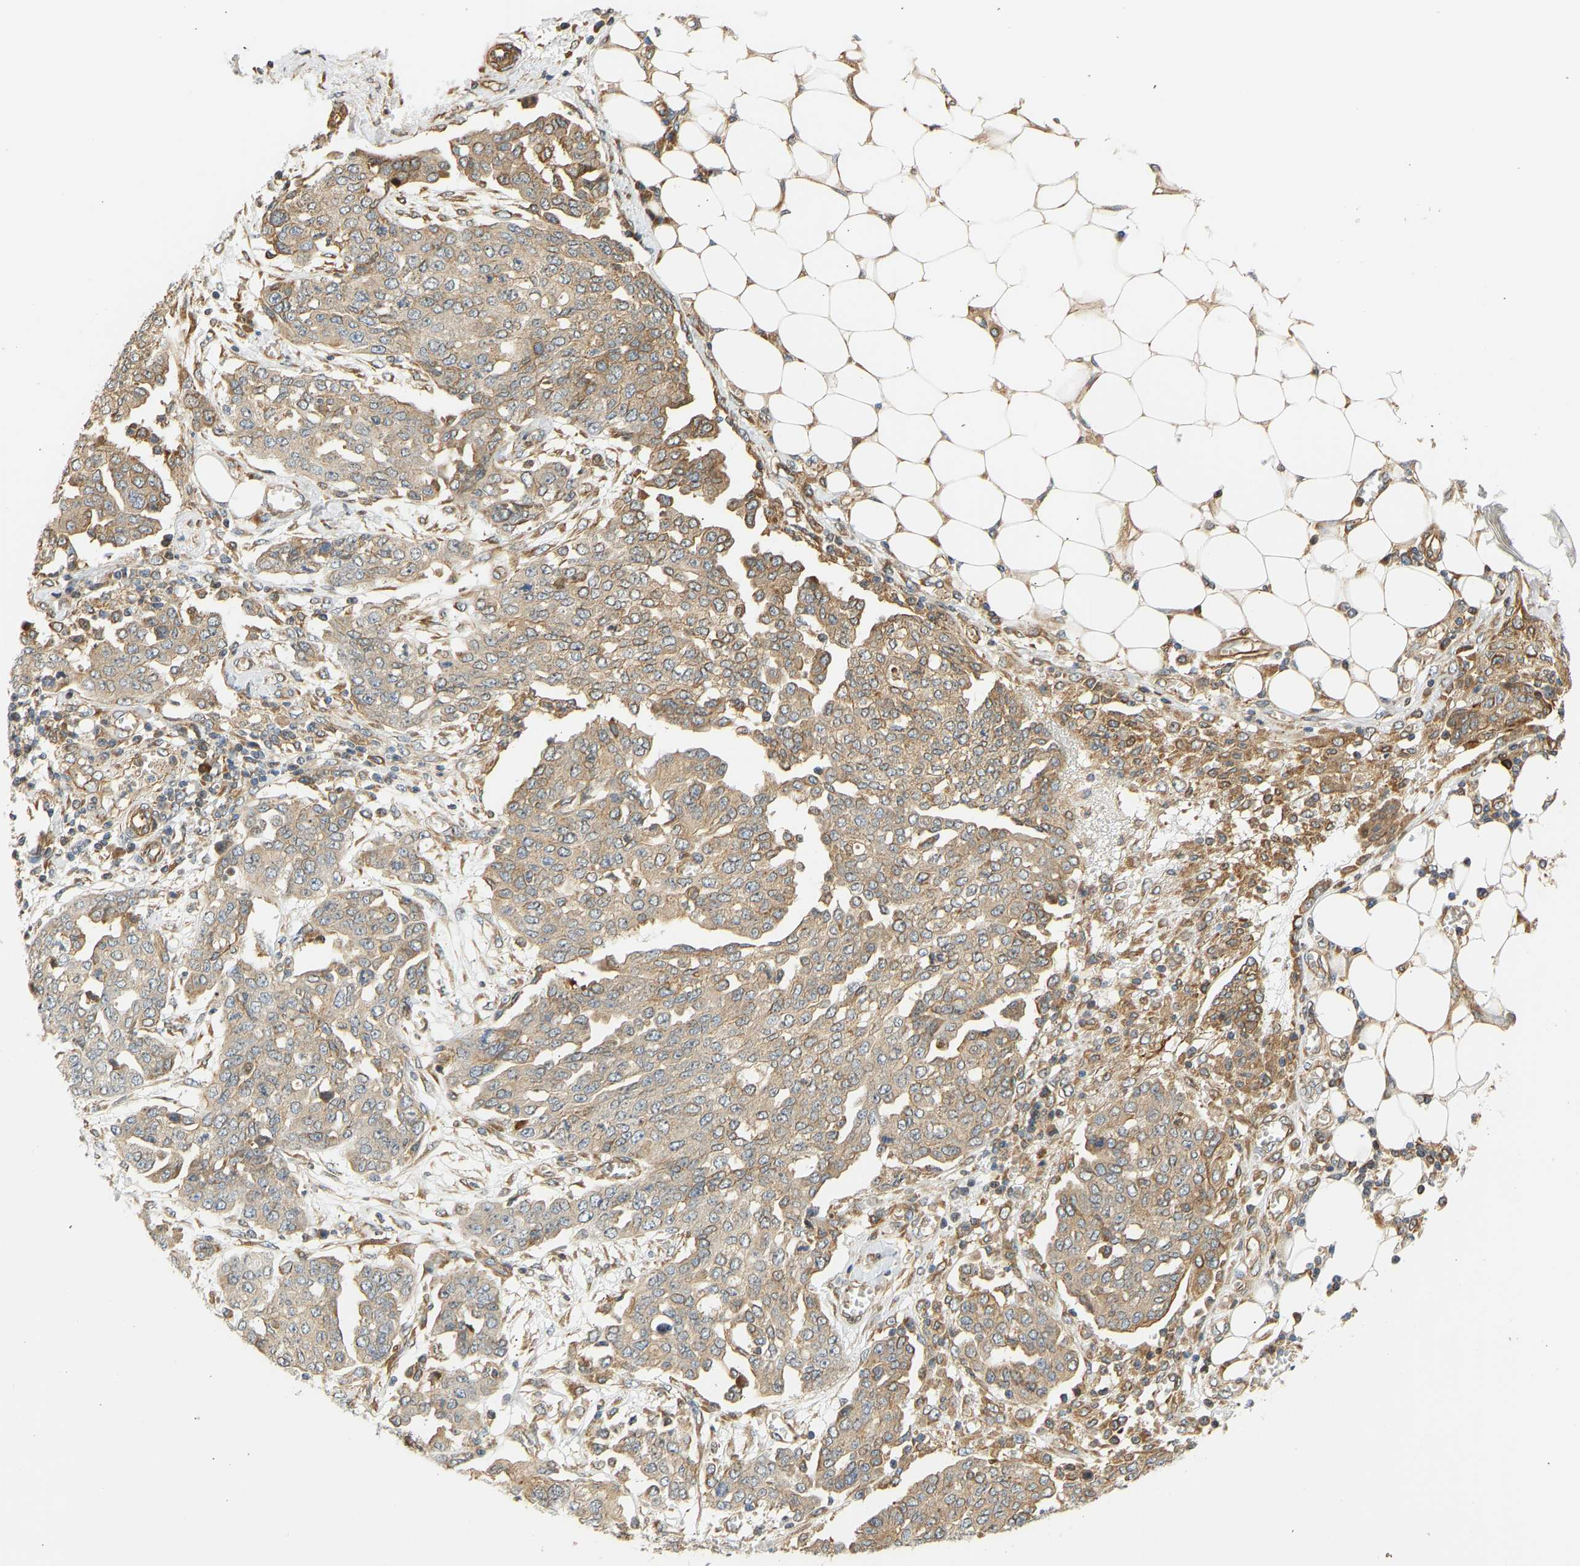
{"staining": {"intensity": "moderate", "quantity": "25%-75%", "location": "cytoplasmic/membranous"}, "tissue": "ovarian cancer", "cell_type": "Tumor cells", "image_type": "cancer", "snomed": [{"axis": "morphology", "description": "Cystadenocarcinoma, serous, NOS"}, {"axis": "topography", "description": "Soft tissue"}, {"axis": "topography", "description": "Ovary"}], "caption": "This histopathology image demonstrates ovarian cancer (serous cystadenocarcinoma) stained with IHC to label a protein in brown. The cytoplasmic/membranous of tumor cells show moderate positivity for the protein. Nuclei are counter-stained blue.", "gene": "CEP57", "patient": {"sex": "female", "age": 57}}